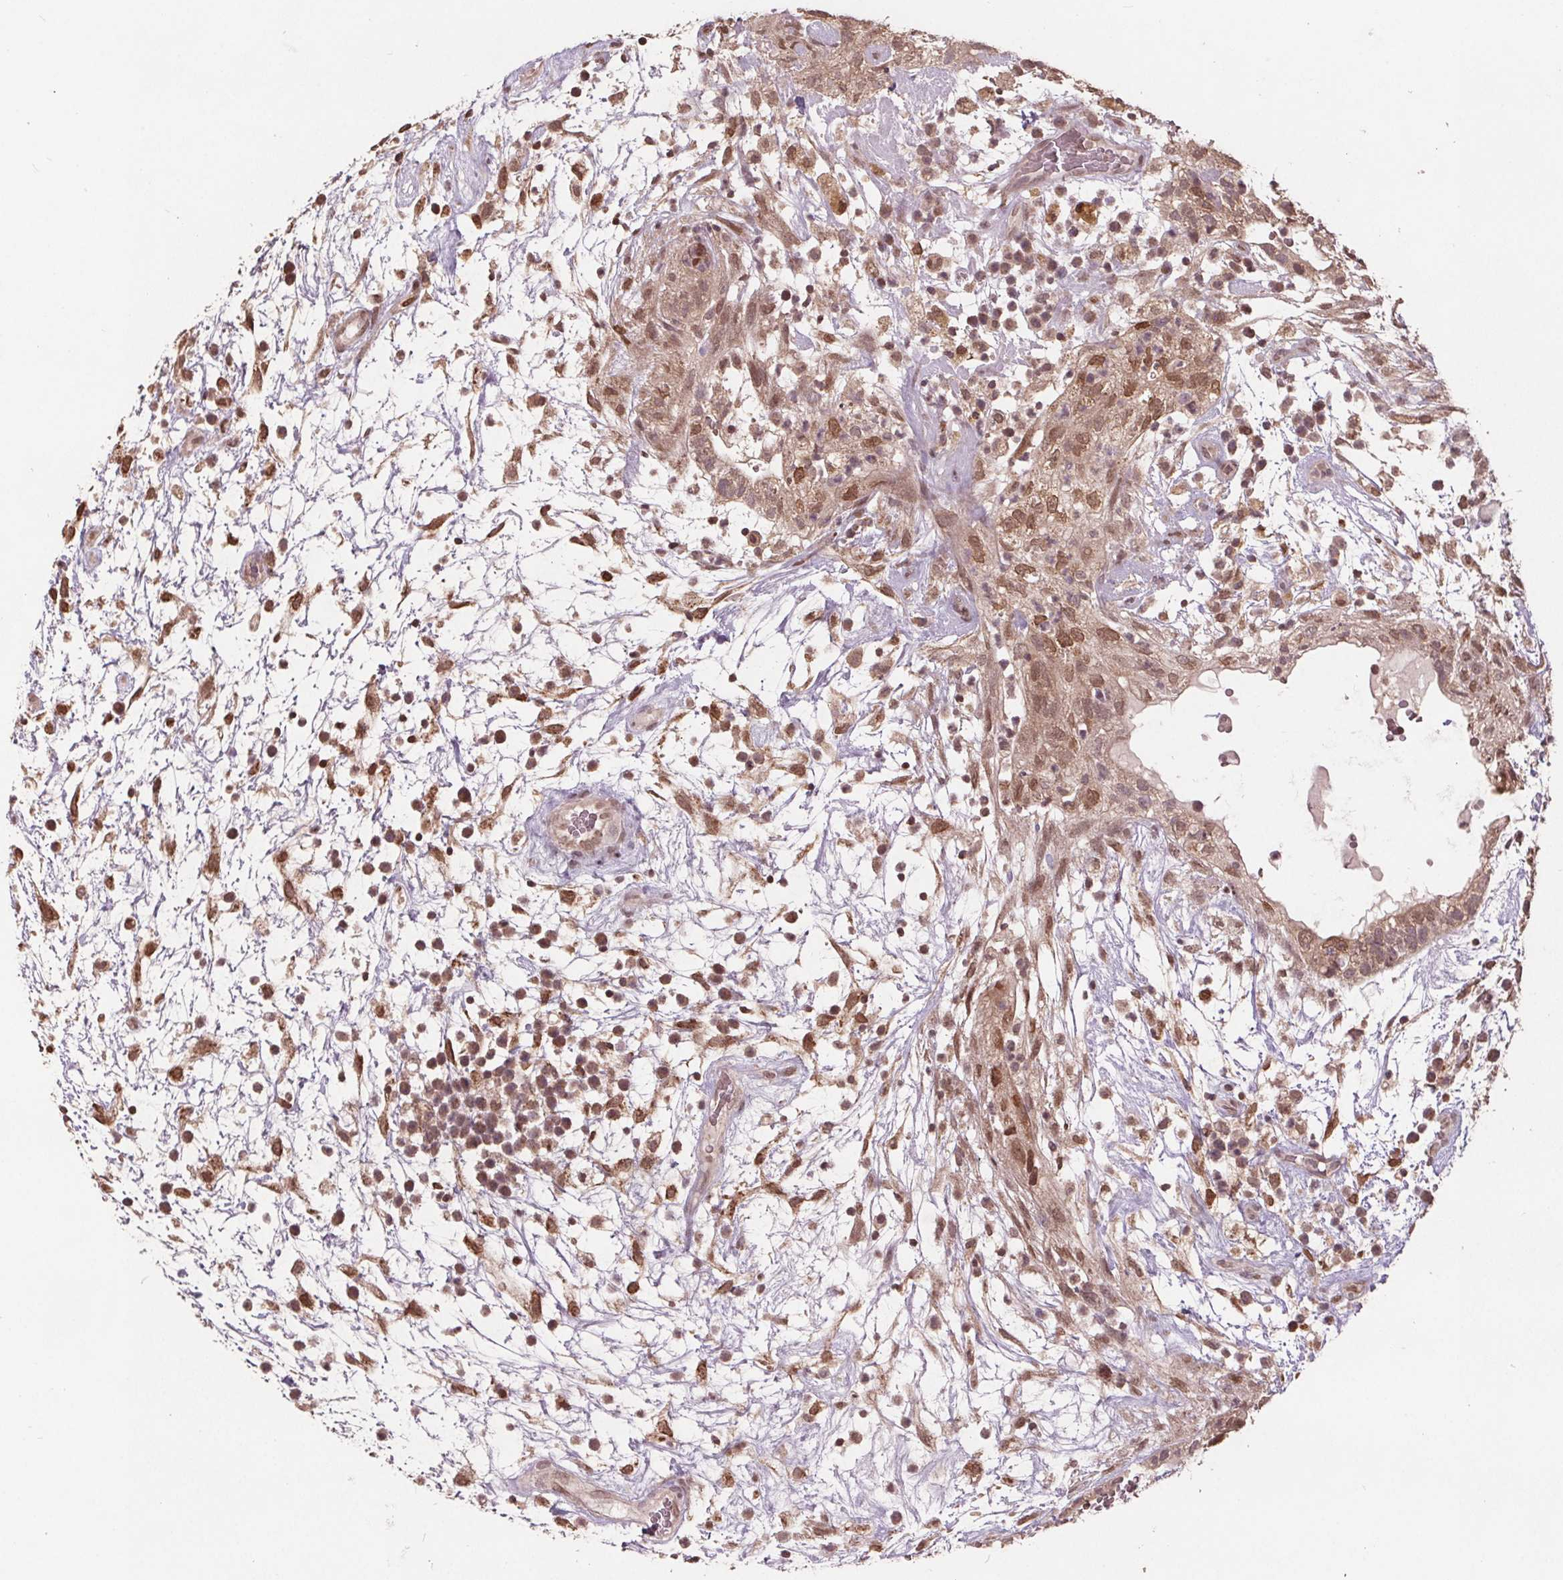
{"staining": {"intensity": "moderate", "quantity": ">75%", "location": "nuclear"}, "tissue": "testis cancer", "cell_type": "Tumor cells", "image_type": "cancer", "snomed": [{"axis": "morphology", "description": "Normal tissue, NOS"}, {"axis": "morphology", "description": "Carcinoma, Embryonal, NOS"}, {"axis": "topography", "description": "Testis"}], "caption": "Human testis cancer stained for a protein (brown) displays moderate nuclear positive expression in about >75% of tumor cells.", "gene": "HIF1AN", "patient": {"sex": "male", "age": 32}}